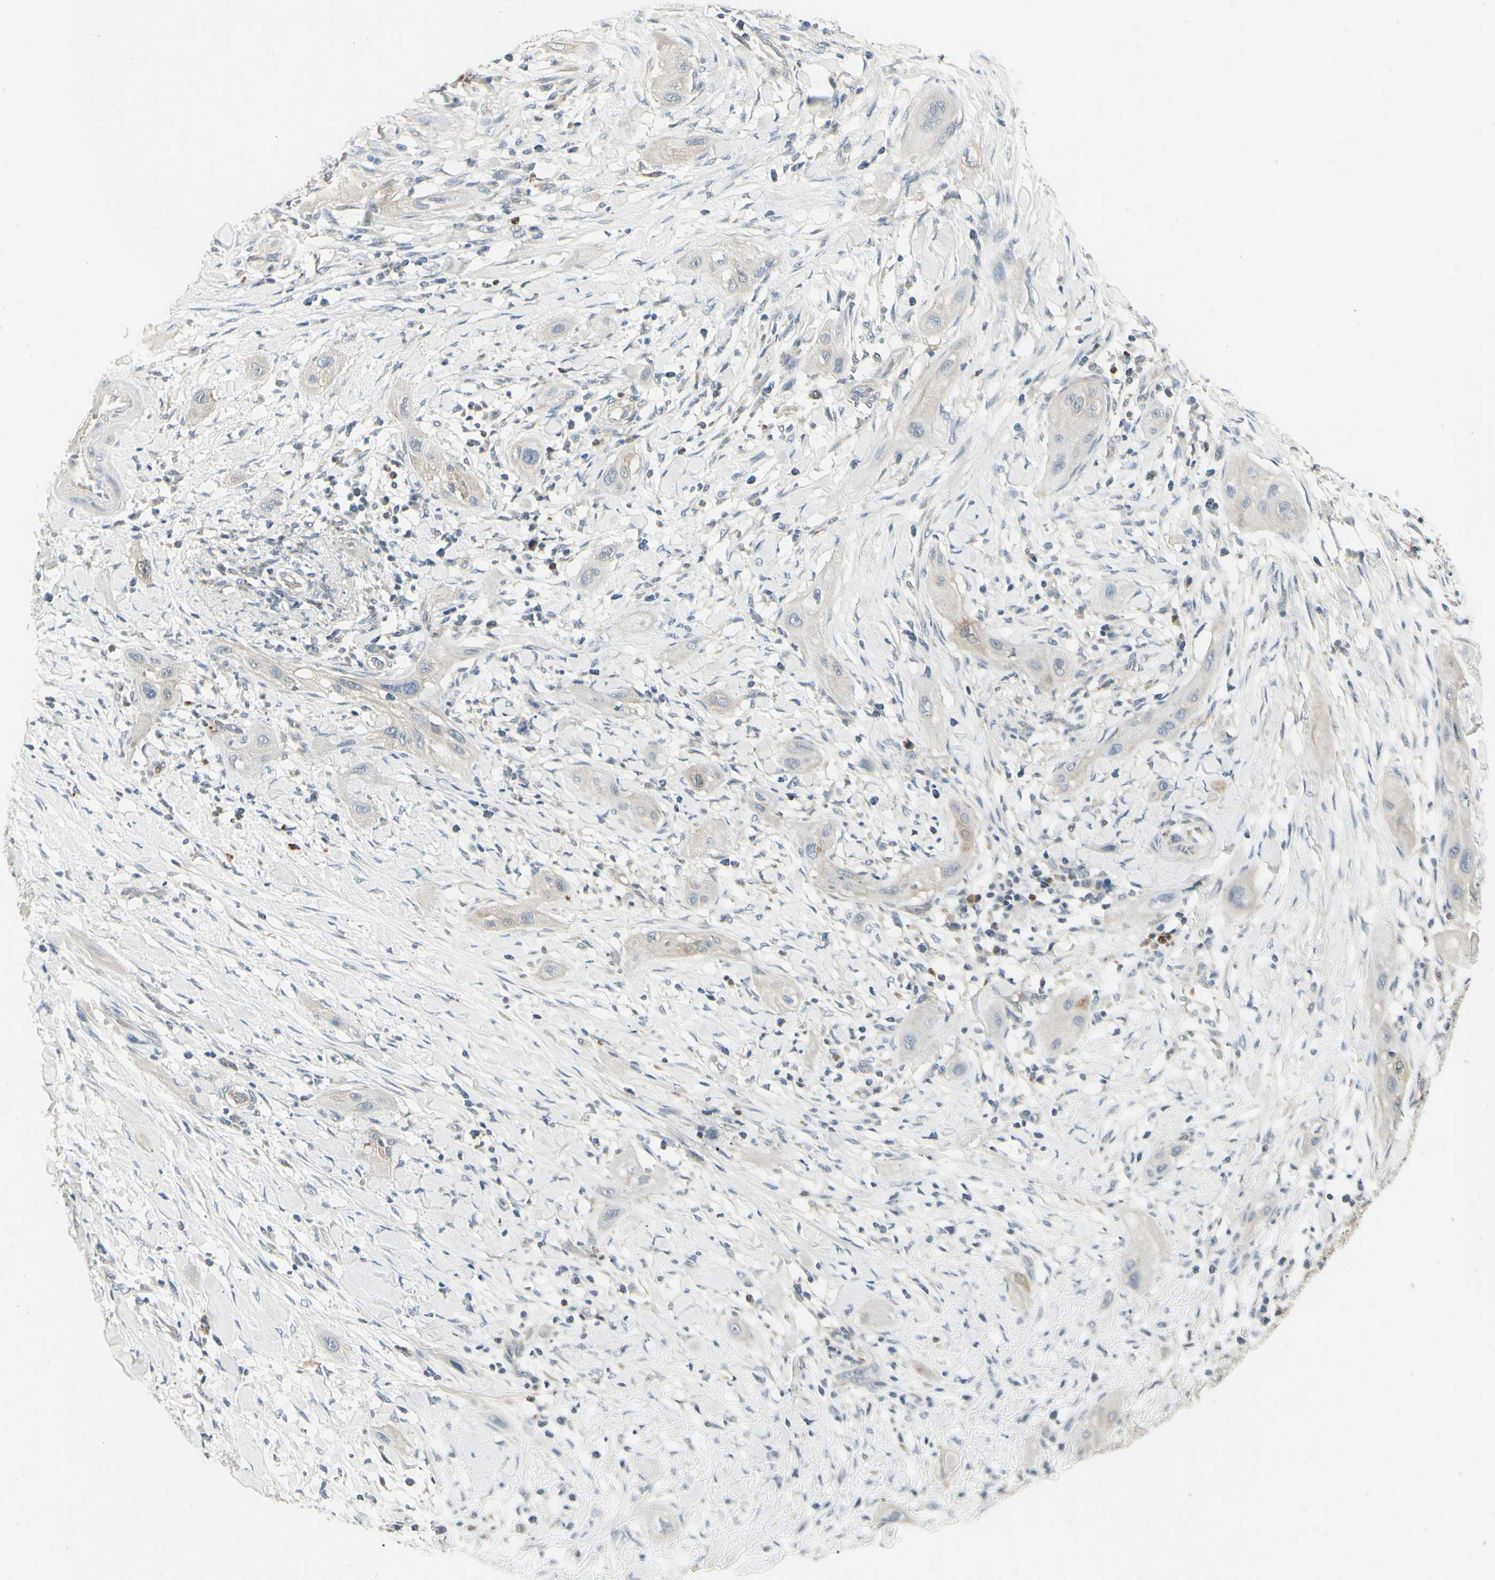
{"staining": {"intensity": "negative", "quantity": "none", "location": "none"}, "tissue": "lung cancer", "cell_type": "Tumor cells", "image_type": "cancer", "snomed": [{"axis": "morphology", "description": "Squamous cell carcinoma, NOS"}, {"axis": "topography", "description": "Lung"}], "caption": "Immunohistochemistry of human lung cancer demonstrates no positivity in tumor cells. Nuclei are stained in blue.", "gene": "CCNB2", "patient": {"sex": "female", "age": 47}}